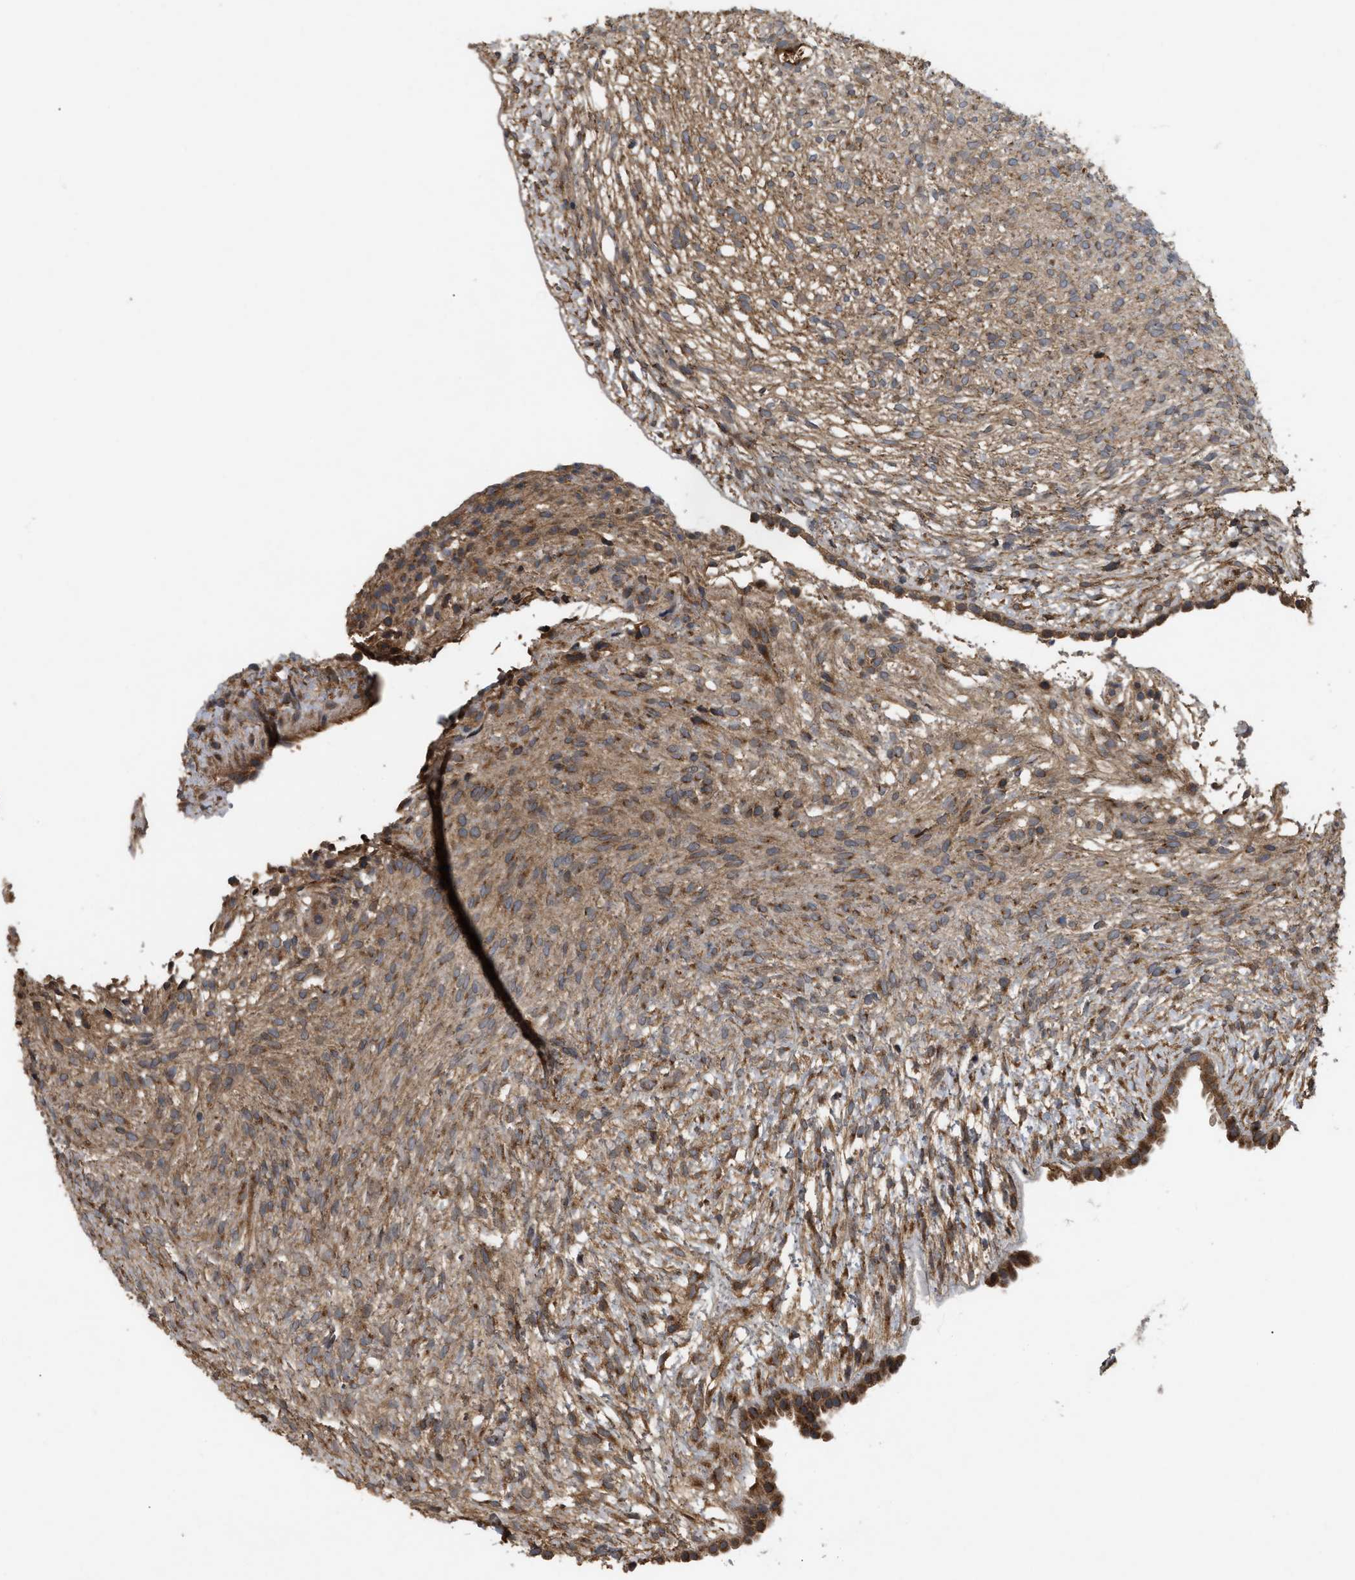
{"staining": {"intensity": "moderate", "quantity": "25%-75%", "location": "cytoplasmic/membranous"}, "tissue": "ovary", "cell_type": "Ovarian stroma cells", "image_type": "normal", "snomed": [{"axis": "morphology", "description": "Normal tissue, NOS"}, {"axis": "morphology", "description": "Cyst, NOS"}, {"axis": "topography", "description": "Ovary"}], "caption": "Normal ovary demonstrates moderate cytoplasmic/membranous staining in approximately 25%-75% of ovarian stroma cells, visualized by immunohistochemistry. The staining was performed using DAB, with brown indicating positive protein expression. Nuclei are stained blue with hematoxylin.", "gene": "RAB2A", "patient": {"sex": "female", "age": 18}}